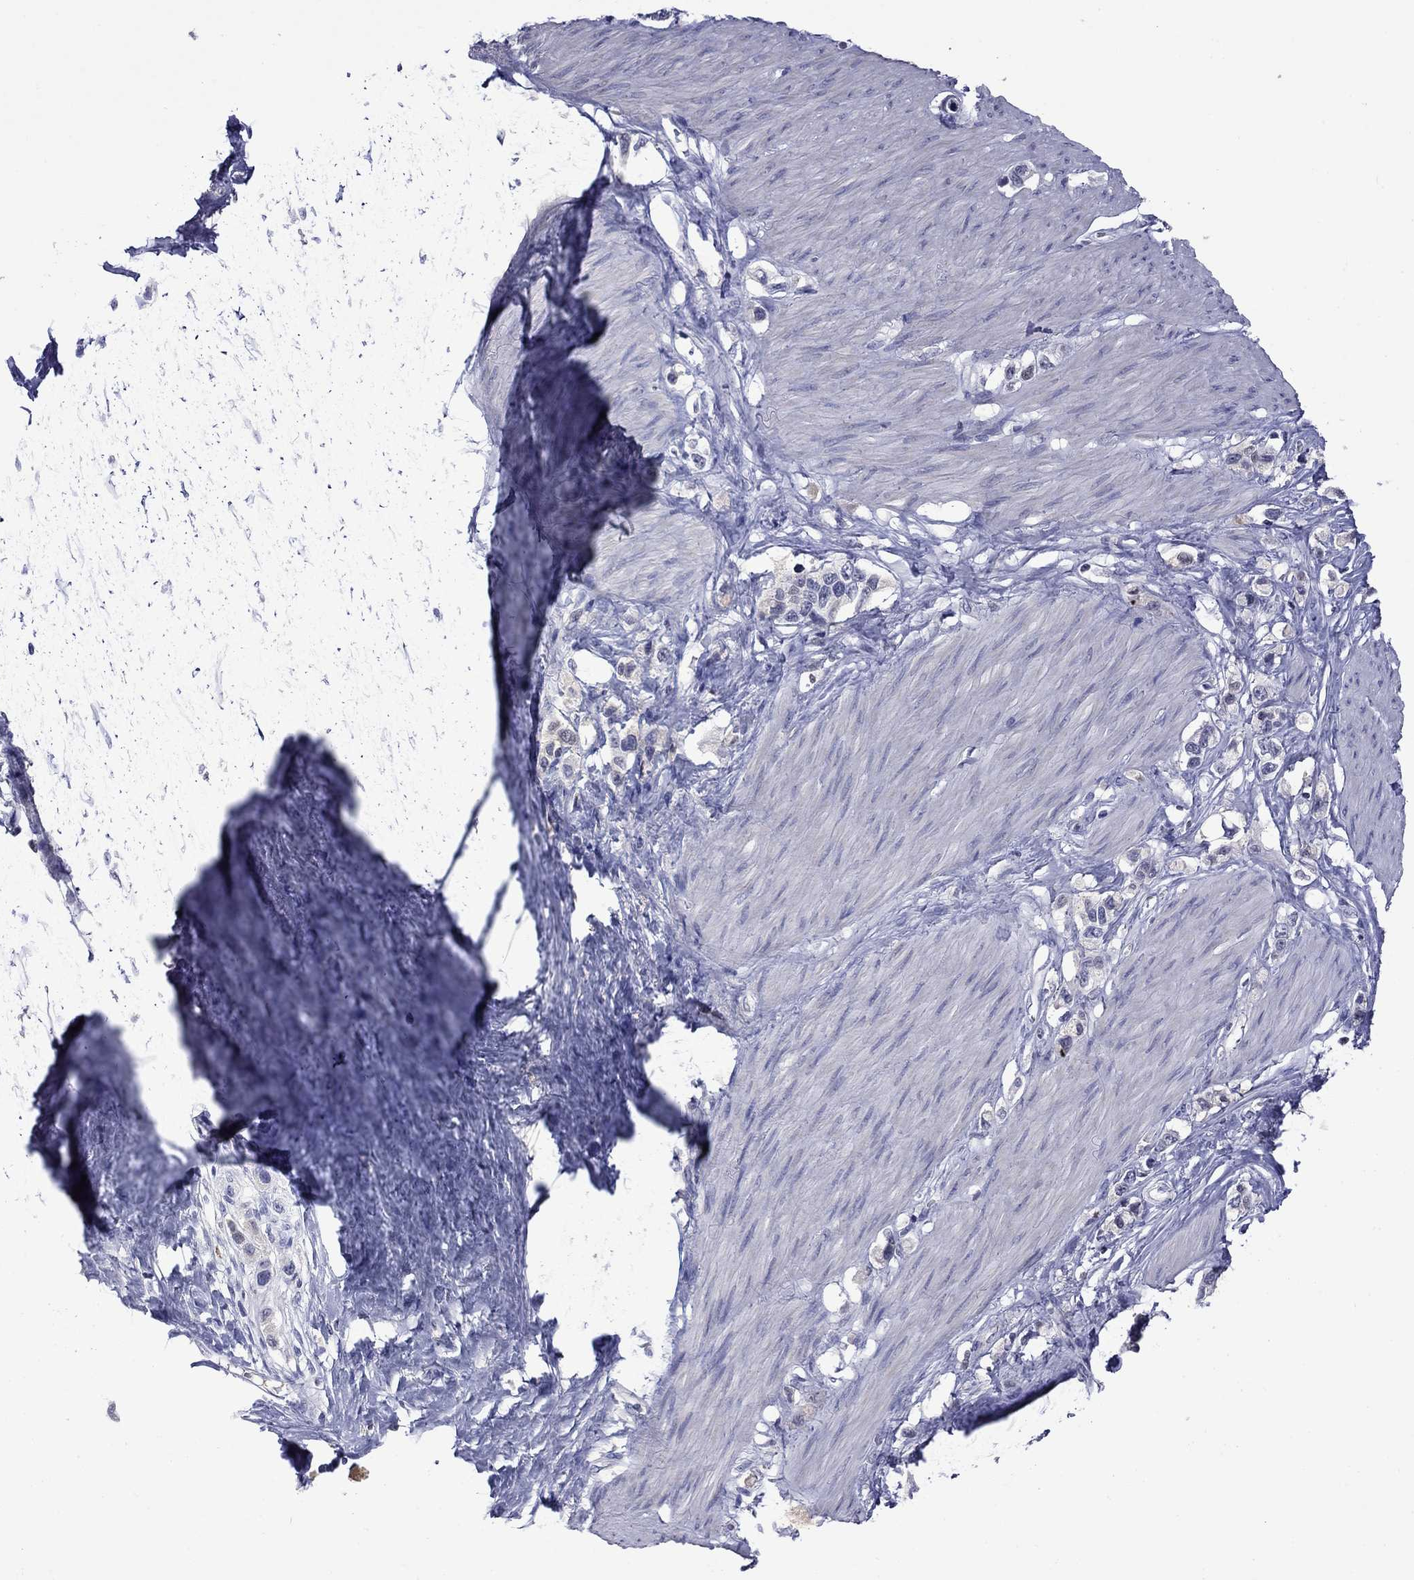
{"staining": {"intensity": "negative", "quantity": "none", "location": "none"}, "tissue": "stomach cancer", "cell_type": "Tumor cells", "image_type": "cancer", "snomed": [{"axis": "morphology", "description": "Normal tissue, NOS"}, {"axis": "morphology", "description": "Adenocarcinoma, NOS"}, {"axis": "morphology", "description": "Adenocarcinoma, High grade"}, {"axis": "topography", "description": "Stomach, upper"}, {"axis": "topography", "description": "Stomach"}], "caption": "Immunohistochemical staining of human stomach cancer (high-grade adenocarcinoma) shows no significant staining in tumor cells. The staining was performed using DAB (3,3'-diaminobenzidine) to visualize the protein expression in brown, while the nuclei were stained in blue with hematoxylin (Magnification: 20x).", "gene": "APOA2", "patient": {"sex": "female", "age": 65}}